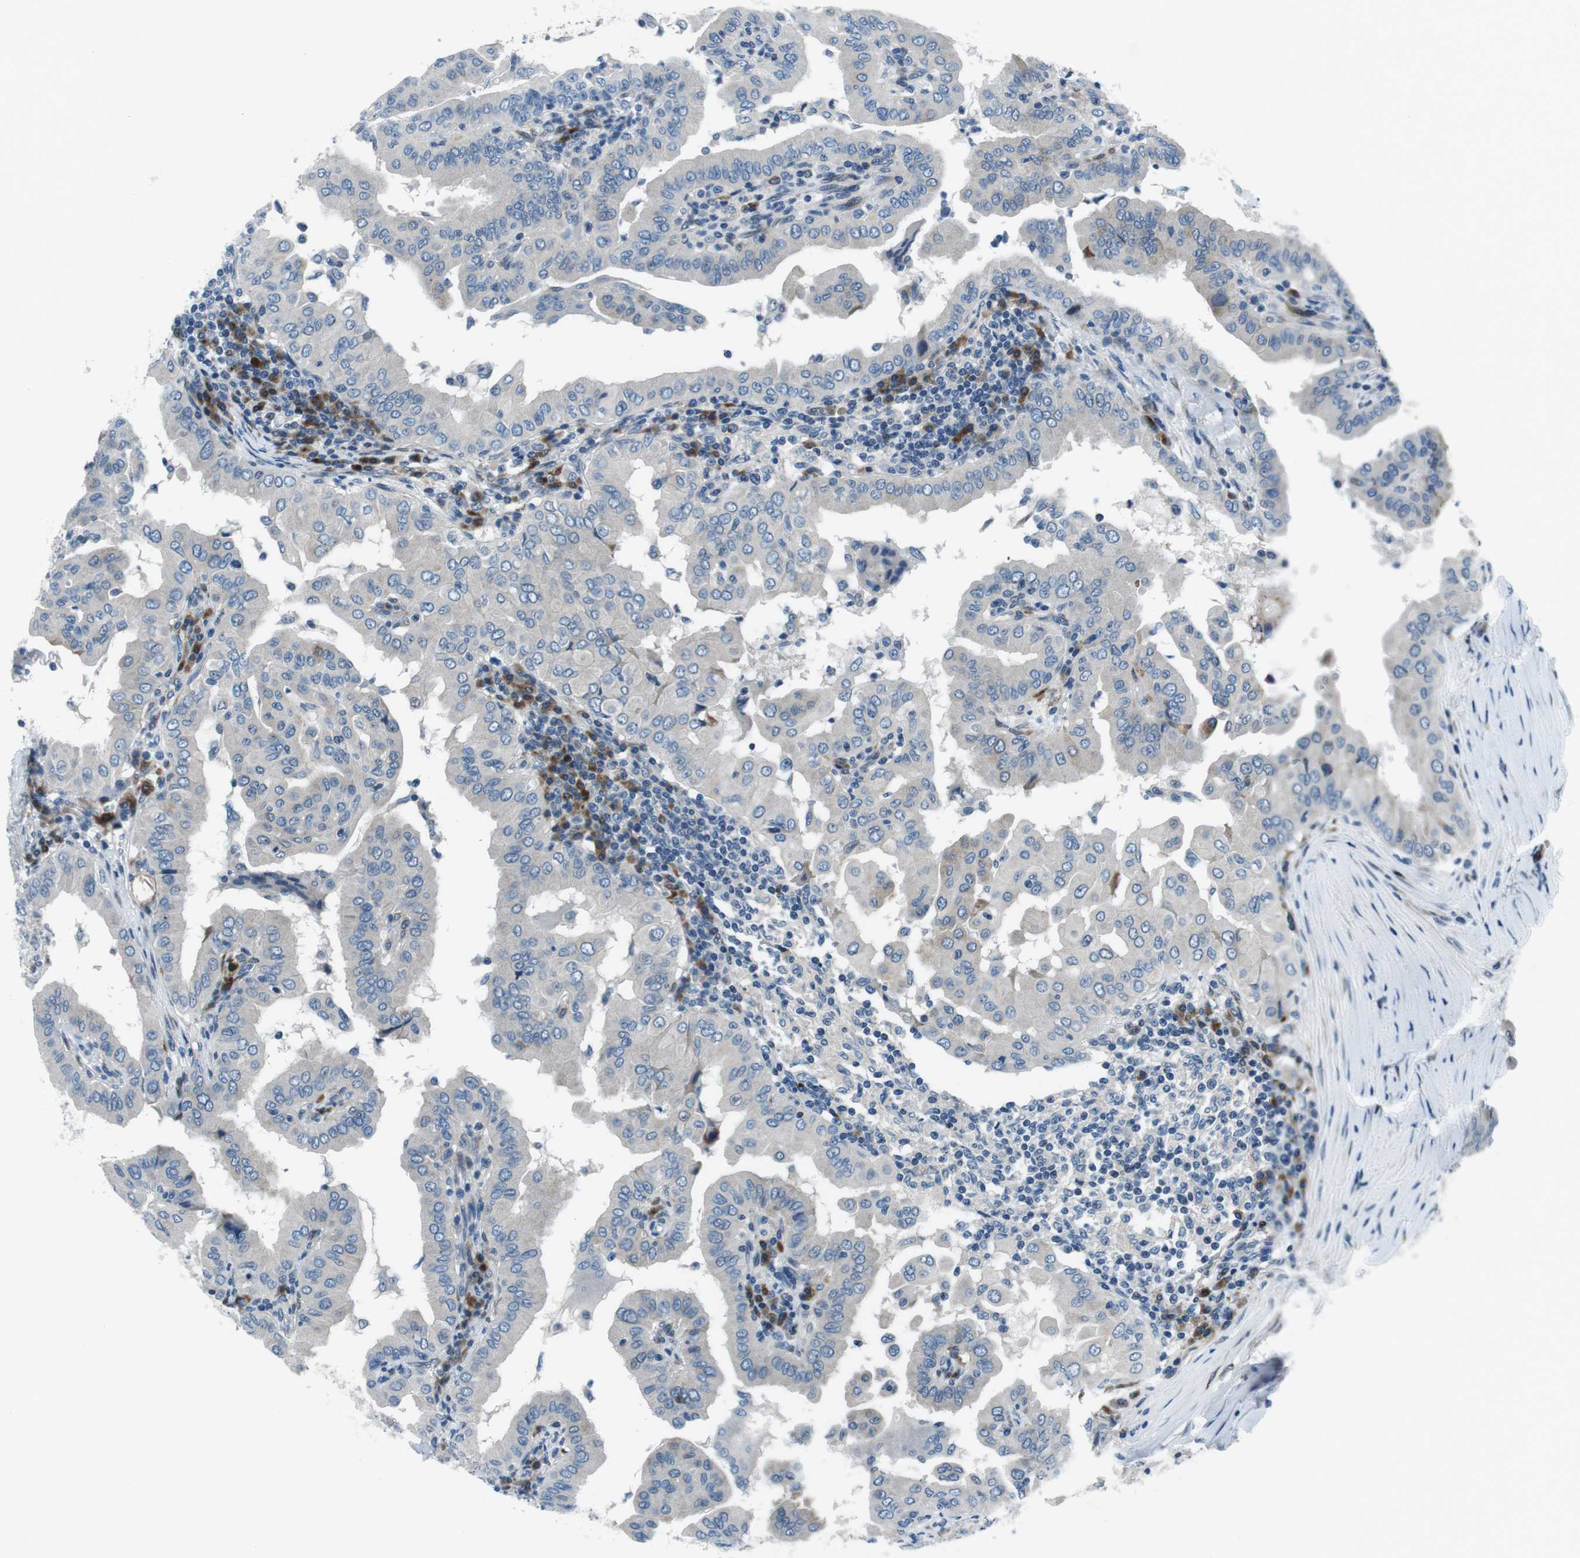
{"staining": {"intensity": "moderate", "quantity": "<25%", "location": "cytoplasmic/membranous"}, "tissue": "thyroid cancer", "cell_type": "Tumor cells", "image_type": "cancer", "snomed": [{"axis": "morphology", "description": "Papillary adenocarcinoma, NOS"}, {"axis": "topography", "description": "Thyroid gland"}], "caption": "High-power microscopy captured an immunohistochemistry histopathology image of papillary adenocarcinoma (thyroid), revealing moderate cytoplasmic/membranous staining in approximately <25% of tumor cells. The staining was performed using DAB, with brown indicating positive protein expression. Nuclei are stained blue with hematoxylin.", "gene": "NUCB2", "patient": {"sex": "male", "age": 33}}